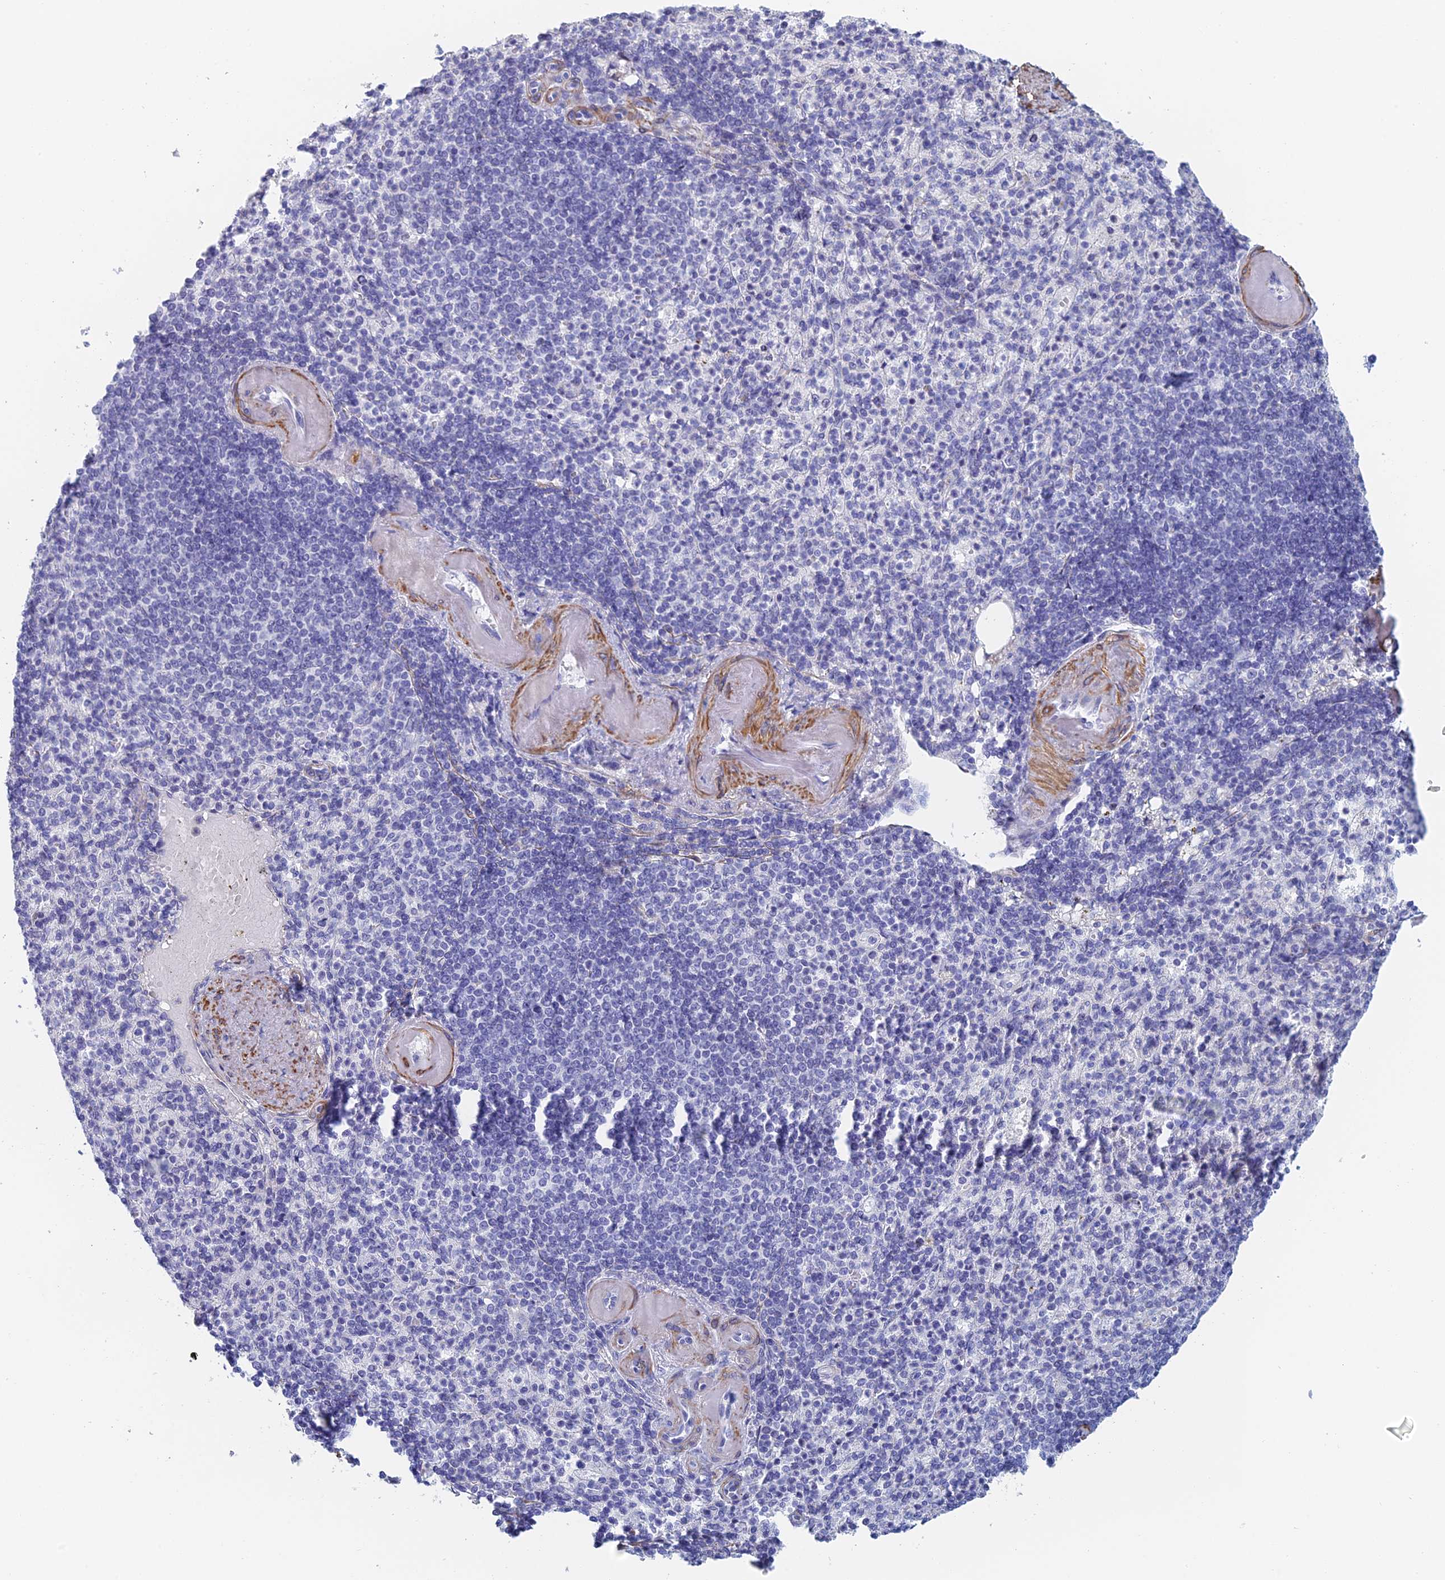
{"staining": {"intensity": "negative", "quantity": "none", "location": "none"}, "tissue": "spleen", "cell_type": "Cells in red pulp", "image_type": "normal", "snomed": [{"axis": "morphology", "description": "Normal tissue, NOS"}, {"axis": "topography", "description": "Spleen"}], "caption": "DAB immunohistochemical staining of normal human spleen shows no significant staining in cells in red pulp.", "gene": "KCNK18", "patient": {"sex": "female", "age": 74}}